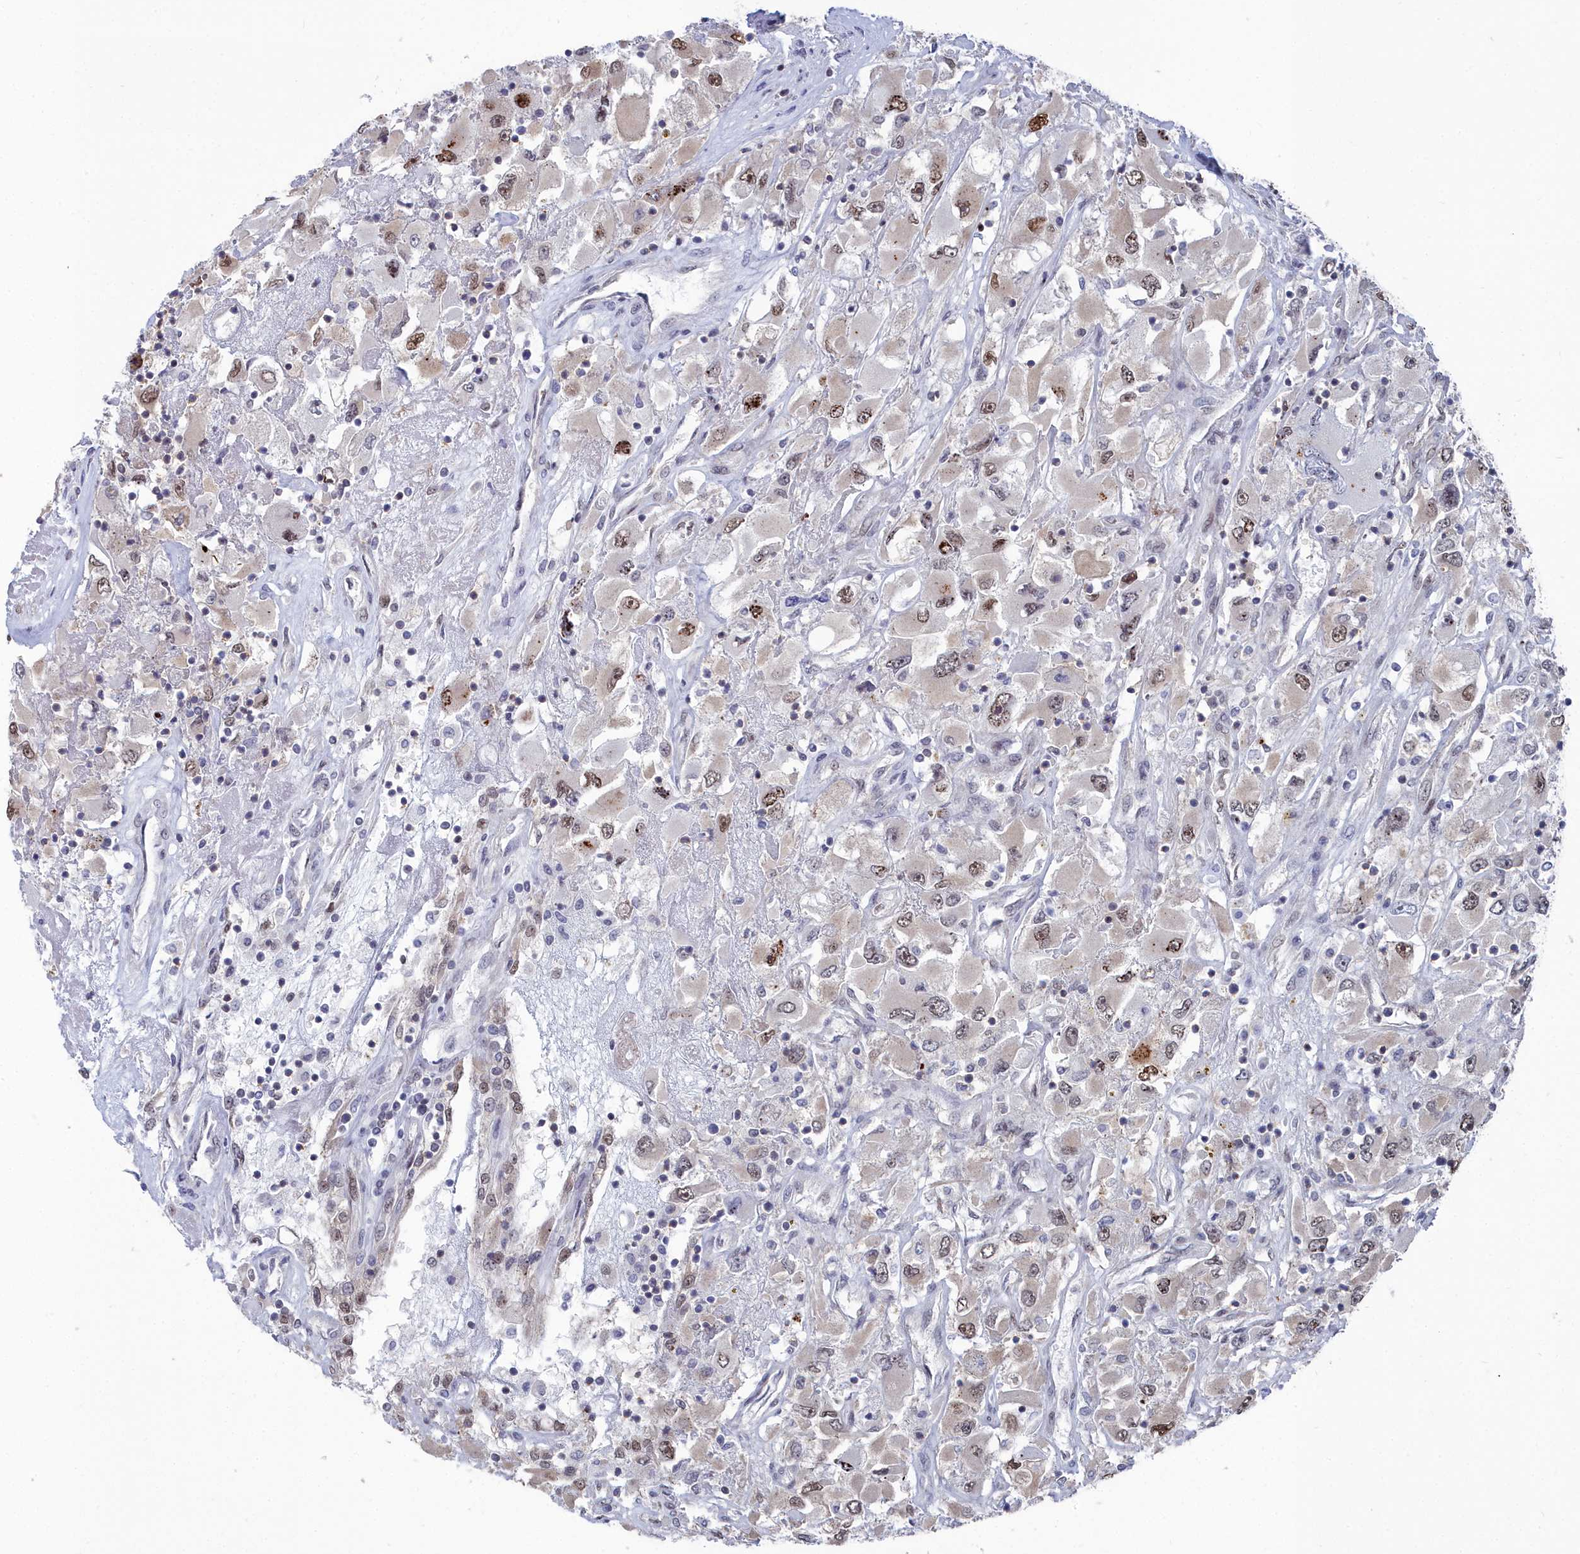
{"staining": {"intensity": "moderate", "quantity": "25%-75%", "location": "nuclear"}, "tissue": "renal cancer", "cell_type": "Tumor cells", "image_type": "cancer", "snomed": [{"axis": "morphology", "description": "Adenocarcinoma, NOS"}, {"axis": "topography", "description": "Kidney"}], "caption": "This is an image of immunohistochemistry (IHC) staining of renal adenocarcinoma, which shows moderate positivity in the nuclear of tumor cells.", "gene": "RPS27A", "patient": {"sex": "female", "age": 52}}